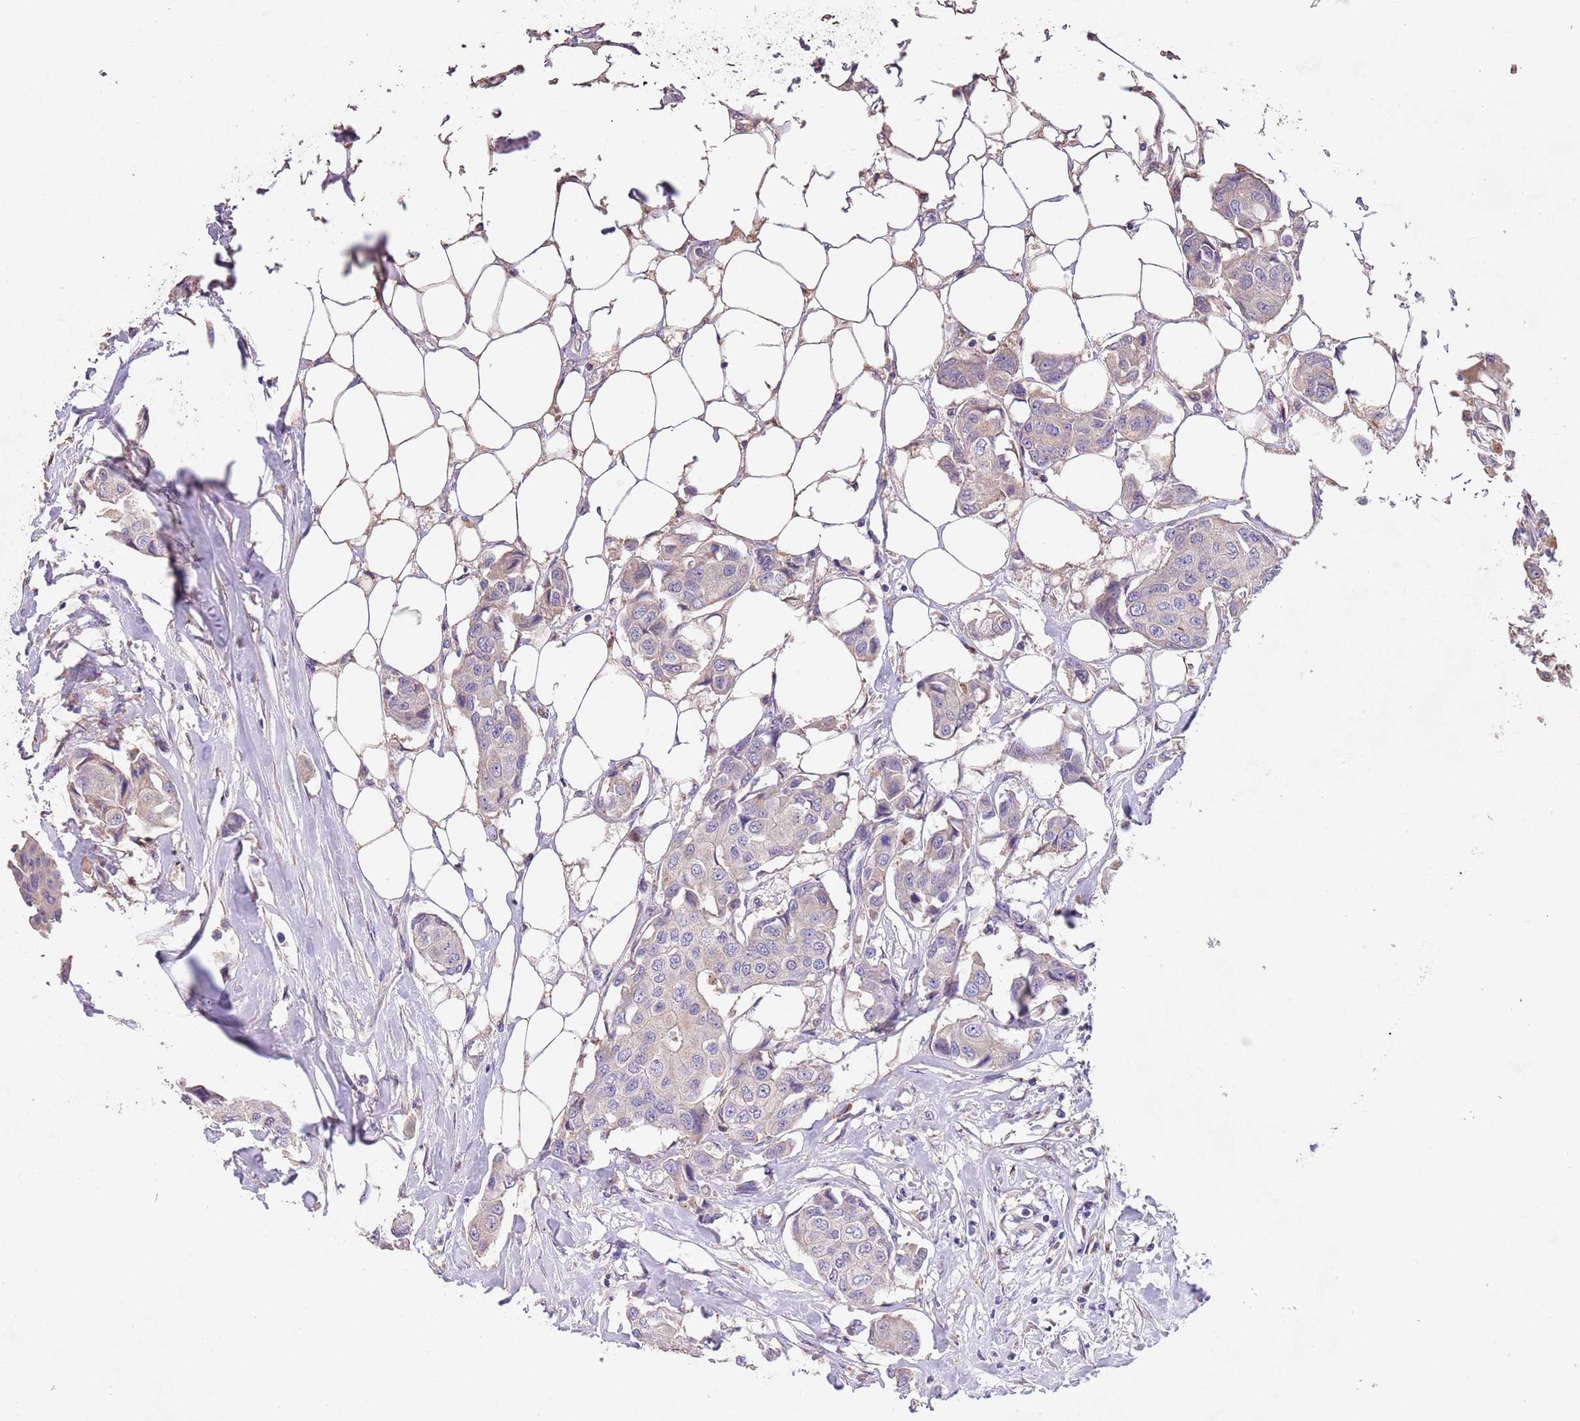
{"staining": {"intensity": "negative", "quantity": "none", "location": "none"}, "tissue": "breast cancer", "cell_type": "Tumor cells", "image_type": "cancer", "snomed": [{"axis": "morphology", "description": "Duct carcinoma"}, {"axis": "topography", "description": "Breast"}, {"axis": "topography", "description": "Lymph node"}], "caption": "The photomicrograph exhibits no significant expression in tumor cells of breast cancer. (Immunohistochemistry (ihc), brightfield microscopy, high magnification).", "gene": "PIGA", "patient": {"sex": "female", "age": 80}}